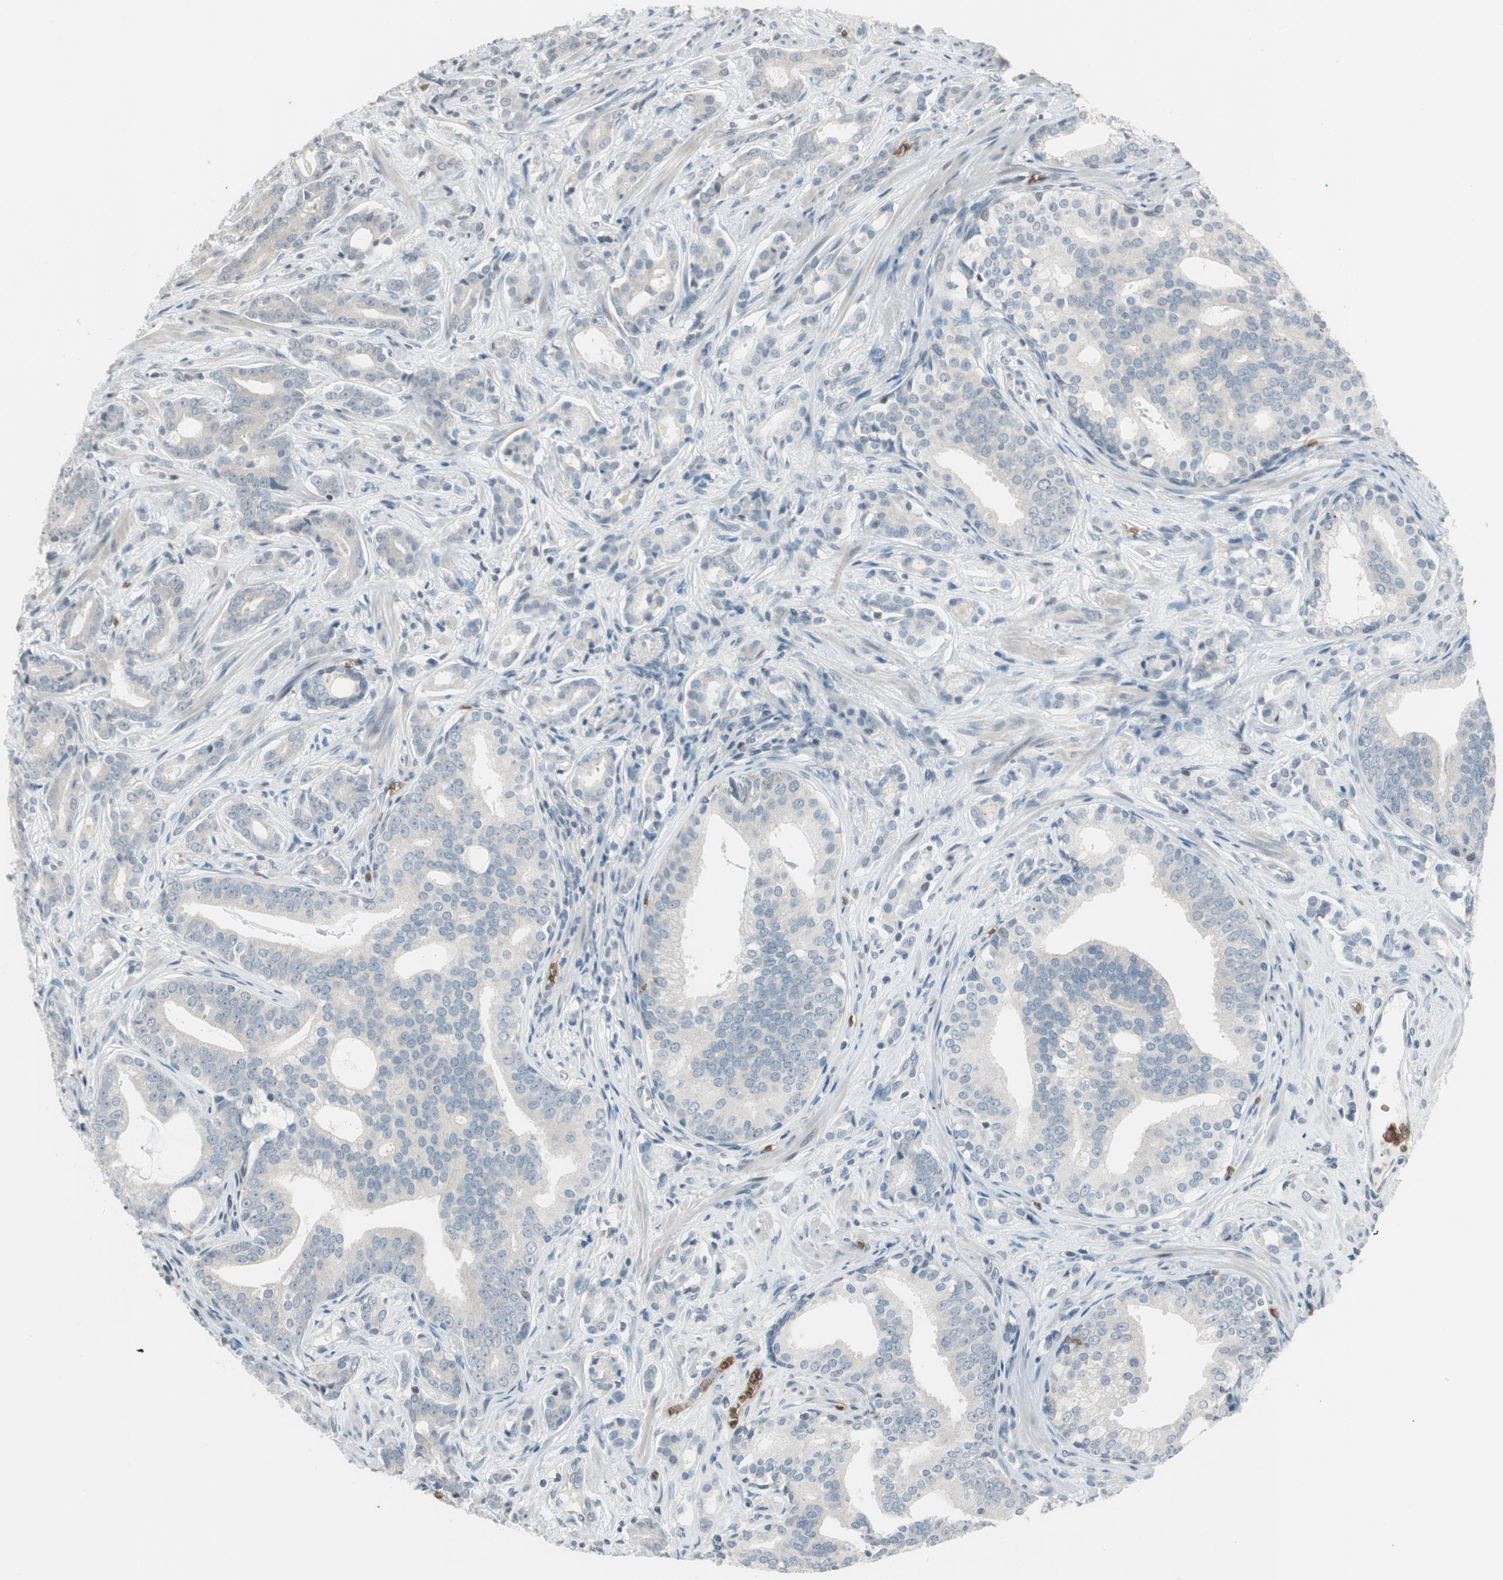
{"staining": {"intensity": "negative", "quantity": "none", "location": "none"}, "tissue": "prostate cancer", "cell_type": "Tumor cells", "image_type": "cancer", "snomed": [{"axis": "morphology", "description": "Adenocarcinoma, Low grade"}, {"axis": "topography", "description": "Prostate"}], "caption": "IHC image of neoplastic tissue: low-grade adenocarcinoma (prostate) stained with DAB displays no significant protein expression in tumor cells.", "gene": "GYPC", "patient": {"sex": "male", "age": 58}}